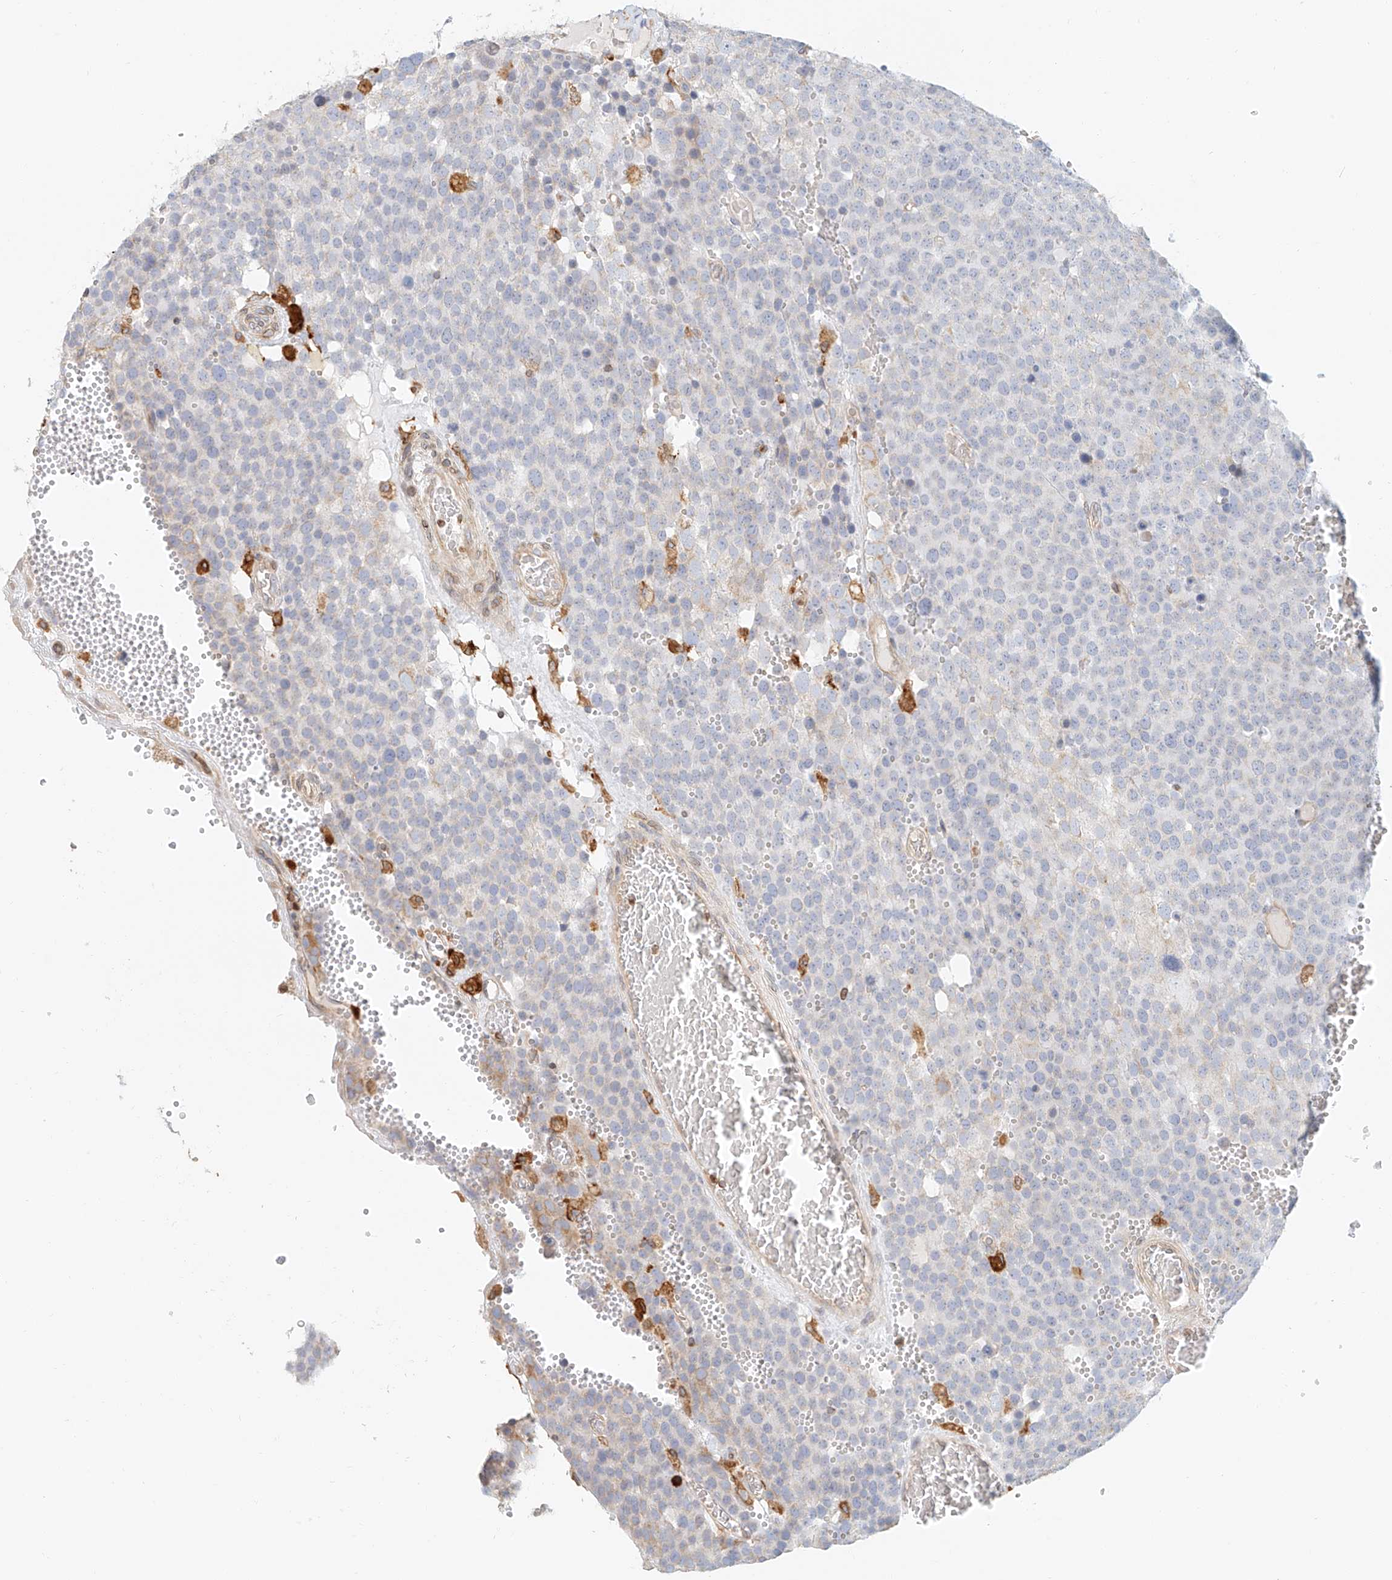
{"staining": {"intensity": "negative", "quantity": "none", "location": "none"}, "tissue": "testis cancer", "cell_type": "Tumor cells", "image_type": "cancer", "snomed": [{"axis": "morphology", "description": "Seminoma, NOS"}, {"axis": "topography", "description": "Testis"}], "caption": "The micrograph exhibits no significant positivity in tumor cells of testis seminoma.", "gene": "DHRS7", "patient": {"sex": "male", "age": 71}}